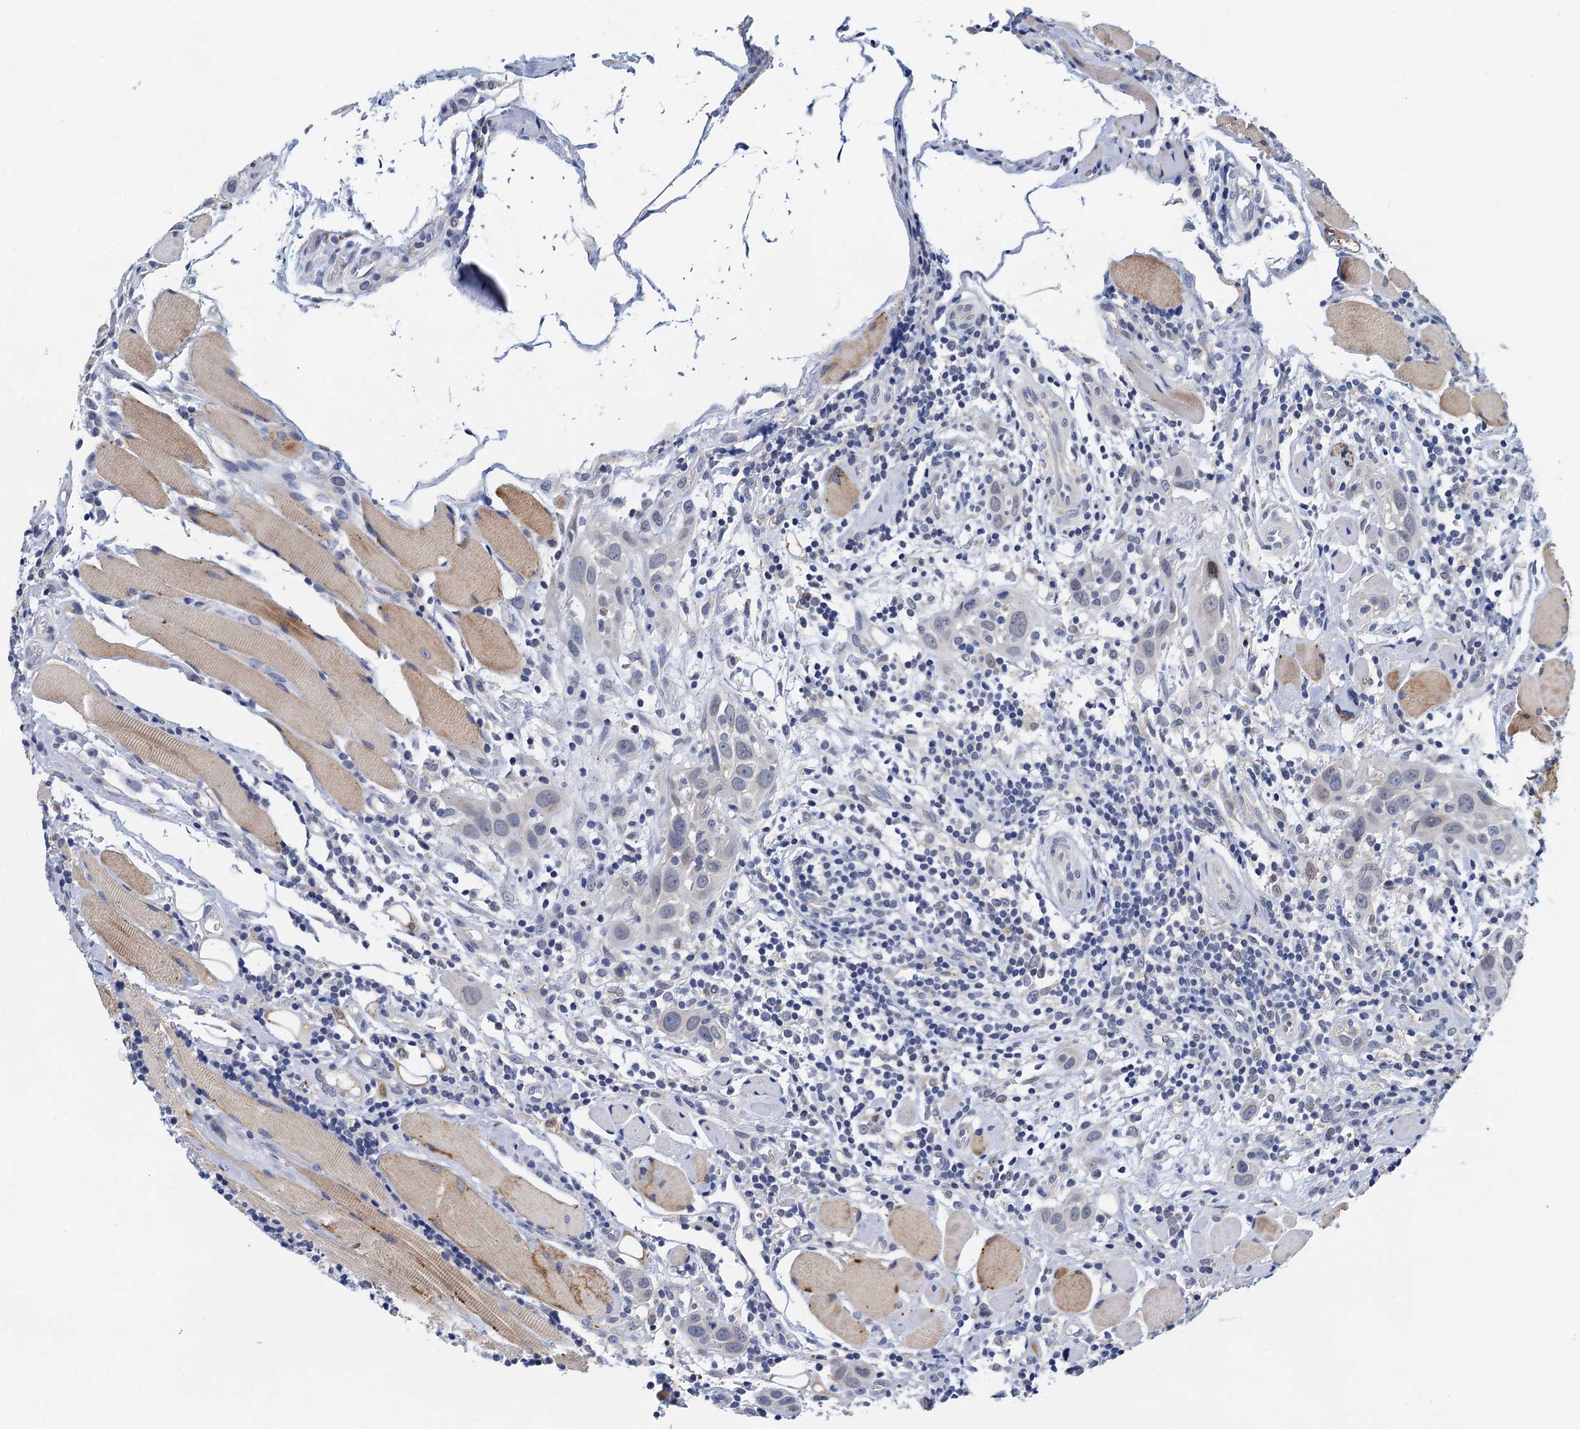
{"staining": {"intensity": "negative", "quantity": "none", "location": "none"}, "tissue": "head and neck cancer", "cell_type": "Tumor cells", "image_type": "cancer", "snomed": [{"axis": "morphology", "description": "Squamous cell carcinoma, NOS"}, {"axis": "topography", "description": "Oral tissue"}, {"axis": "topography", "description": "Head-Neck"}], "caption": "An image of squamous cell carcinoma (head and neck) stained for a protein demonstrates no brown staining in tumor cells.", "gene": "TMEM39B", "patient": {"sex": "female", "age": 50}}